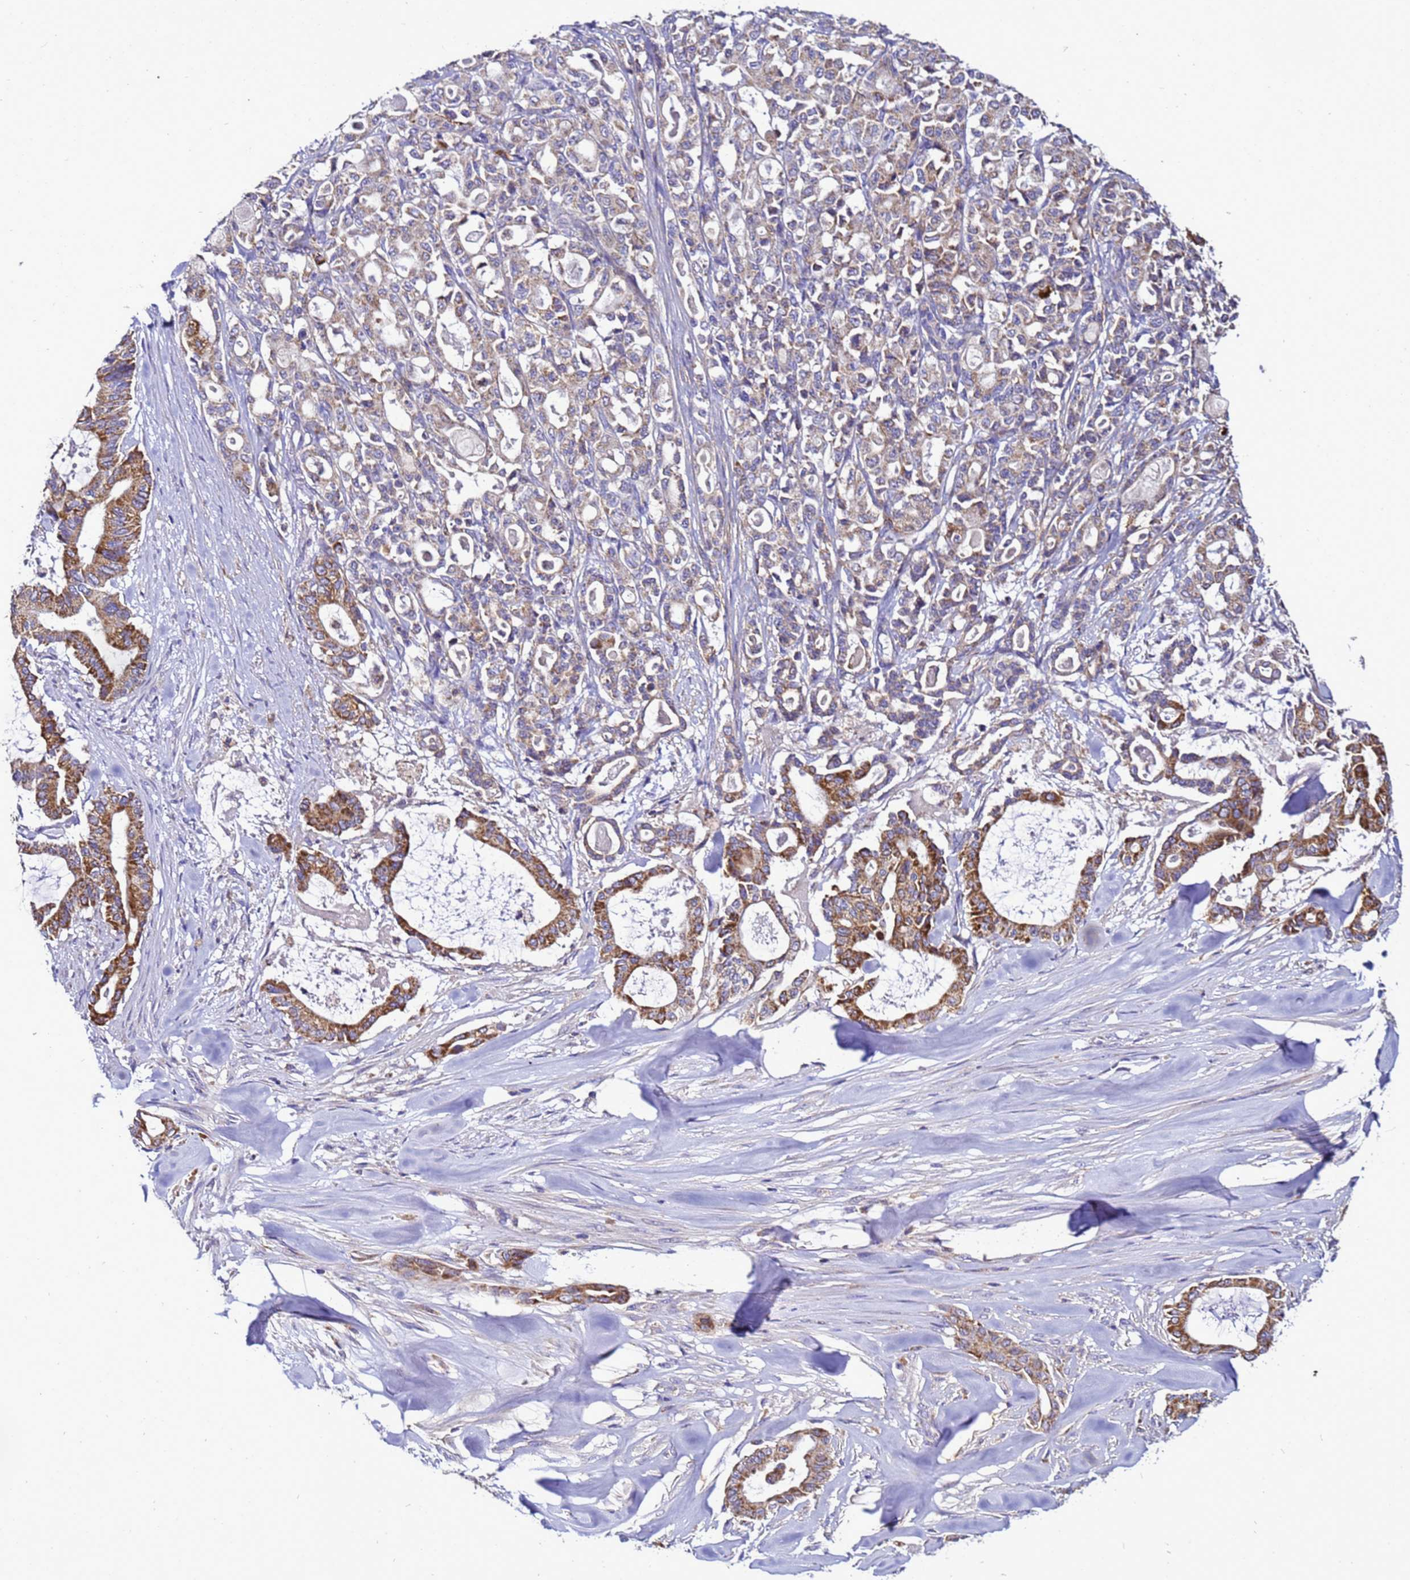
{"staining": {"intensity": "strong", "quantity": "25%-75%", "location": "cytoplasmic/membranous"}, "tissue": "pancreatic cancer", "cell_type": "Tumor cells", "image_type": "cancer", "snomed": [{"axis": "morphology", "description": "Adenocarcinoma, NOS"}, {"axis": "topography", "description": "Pancreas"}], "caption": "Protein staining of adenocarcinoma (pancreatic) tissue reveals strong cytoplasmic/membranous staining in approximately 25%-75% of tumor cells.", "gene": "HIGD2A", "patient": {"sex": "male", "age": 63}}